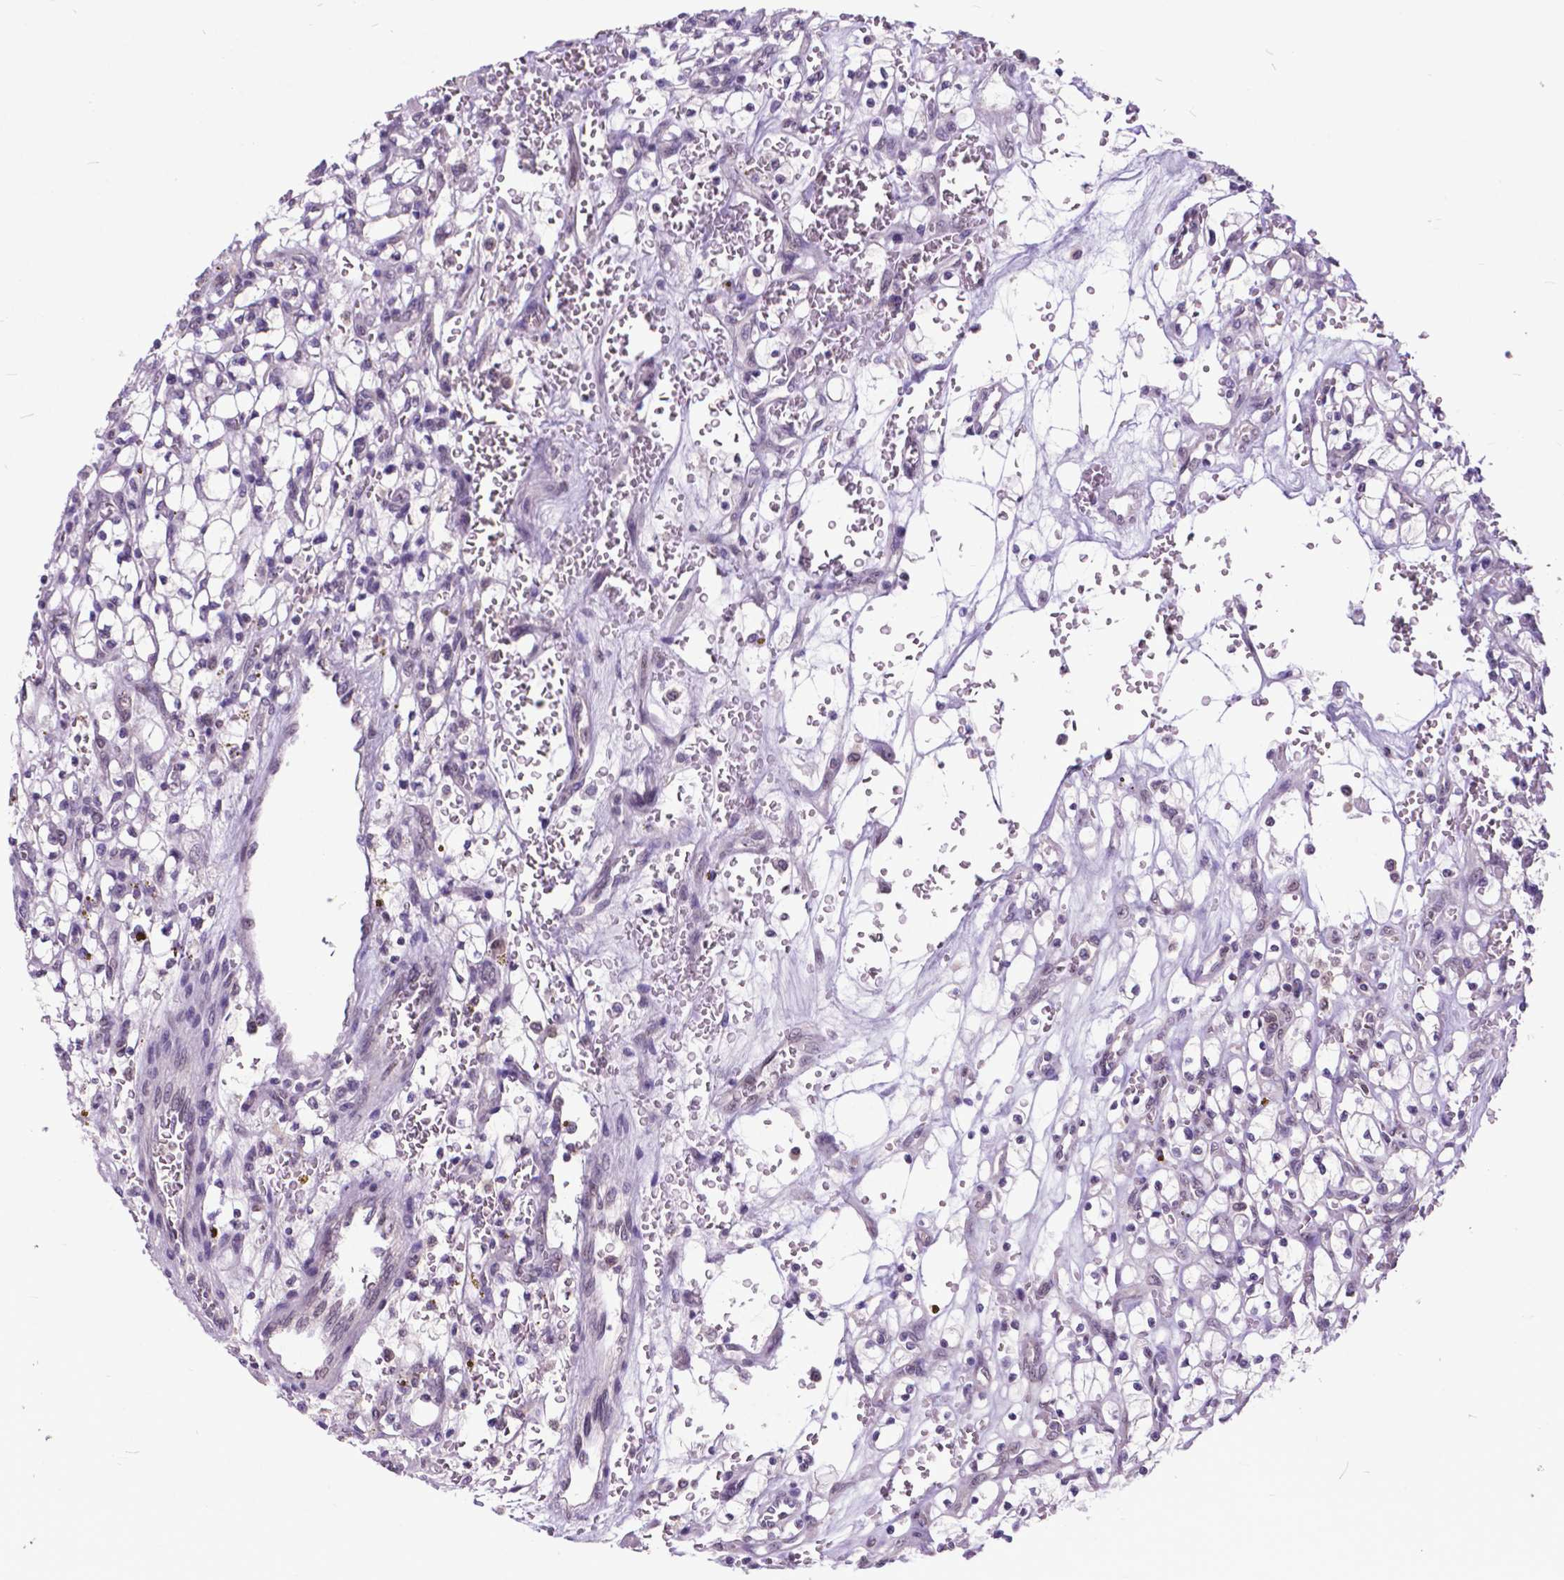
{"staining": {"intensity": "negative", "quantity": "none", "location": "none"}, "tissue": "renal cancer", "cell_type": "Tumor cells", "image_type": "cancer", "snomed": [{"axis": "morphology", "description": "Adenocarcinoma, NOS"}, {"axis": "topography", "description": "Kidney"}], "caption": "Protein analysis of renal cancer demonstrates no significant staining in tumor cells. (DAB IHC visualized using brightfield microscopy, high magnification).", "gene": "FAF1", "patient": {"sex": "female", "age": 64}}